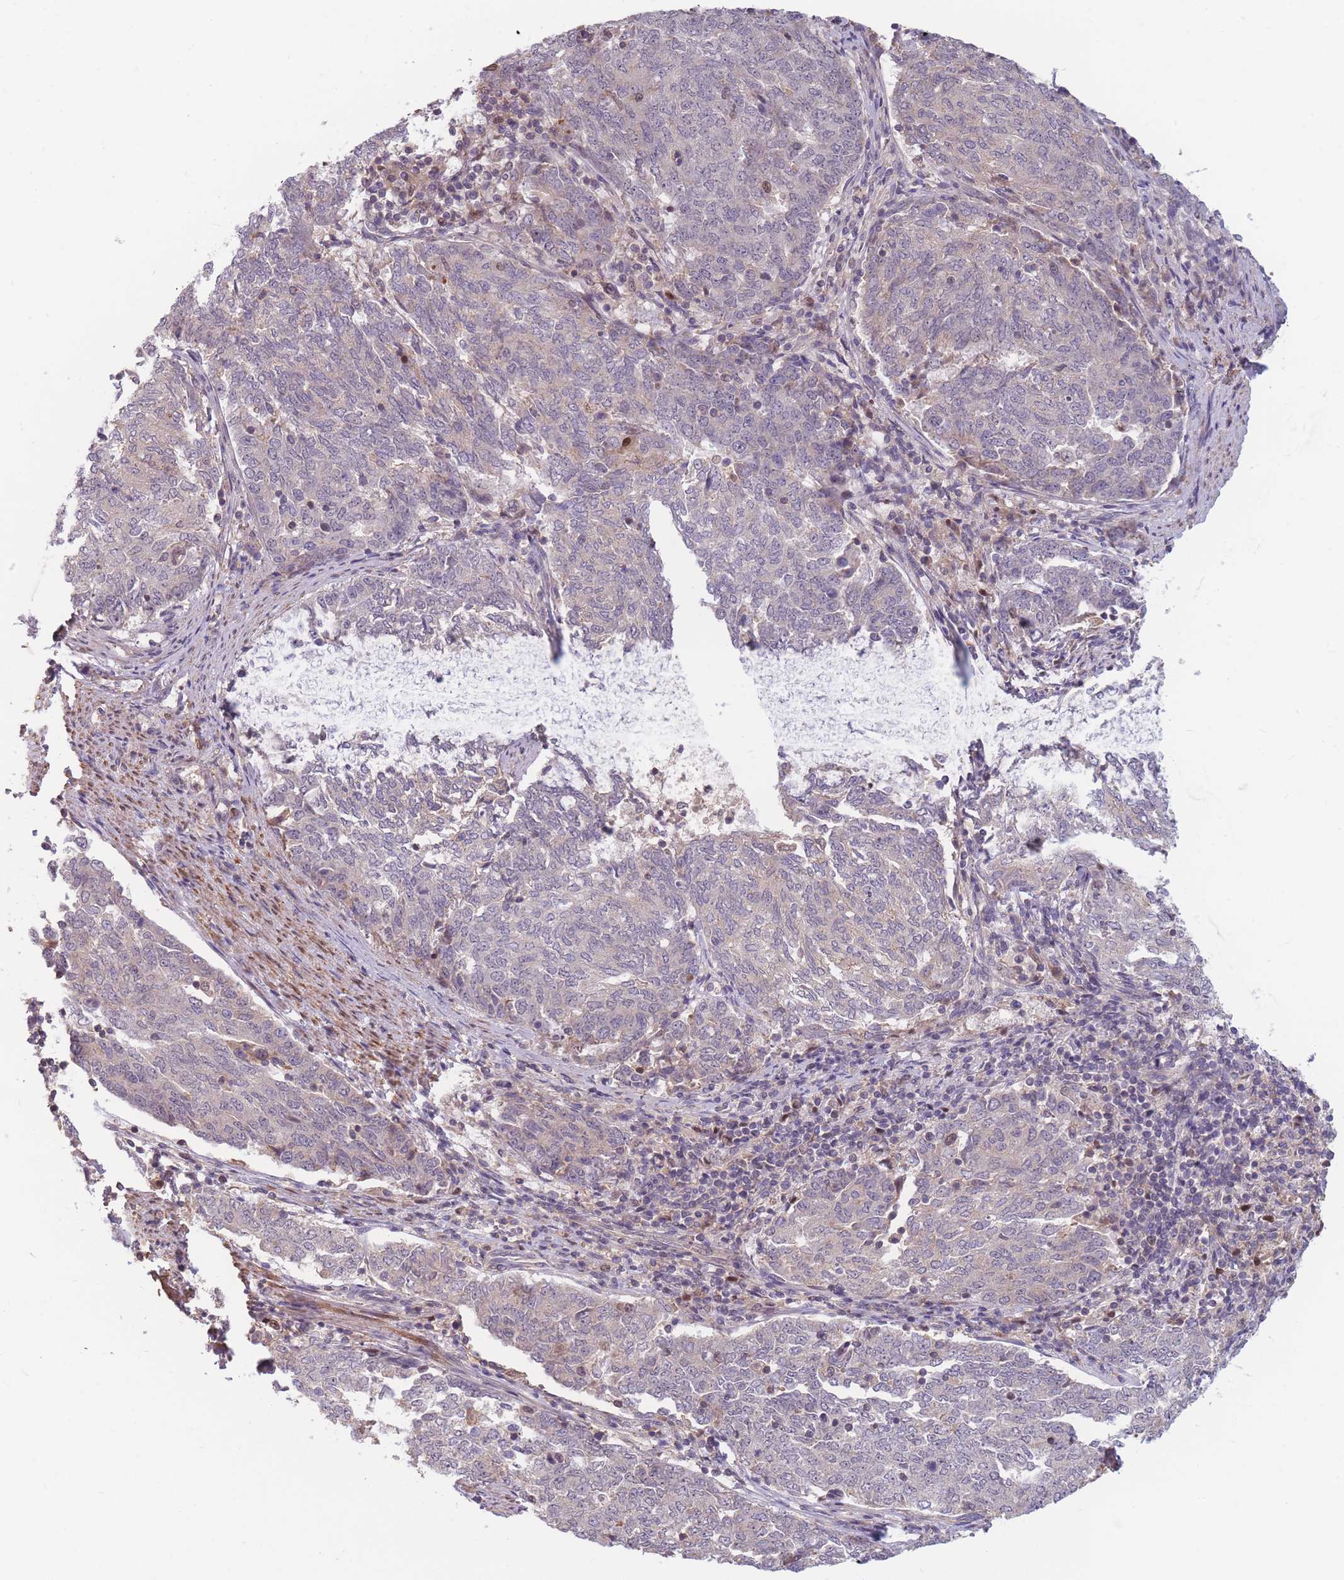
{"staining": {"intensity": "weak", "quantity": "<25%", "location": "cytoplasmic/membranous"}, "tissue": "endometrial cancer", "cell_type": "Tumor cells", "image_type": "cancer", "snomed": [{"axis": "morphology", "description": "Adenocarcinoma, NOS"}, {"axis": "topography", "description": "Endometrium"}], "caption": "Adenocarcinoma (endometrial) was stained to show a protein in brown. There is no significant positivity in tumor cells.", "gene": "FAM153A", "patient": {"sex": "female", "age": 80}}